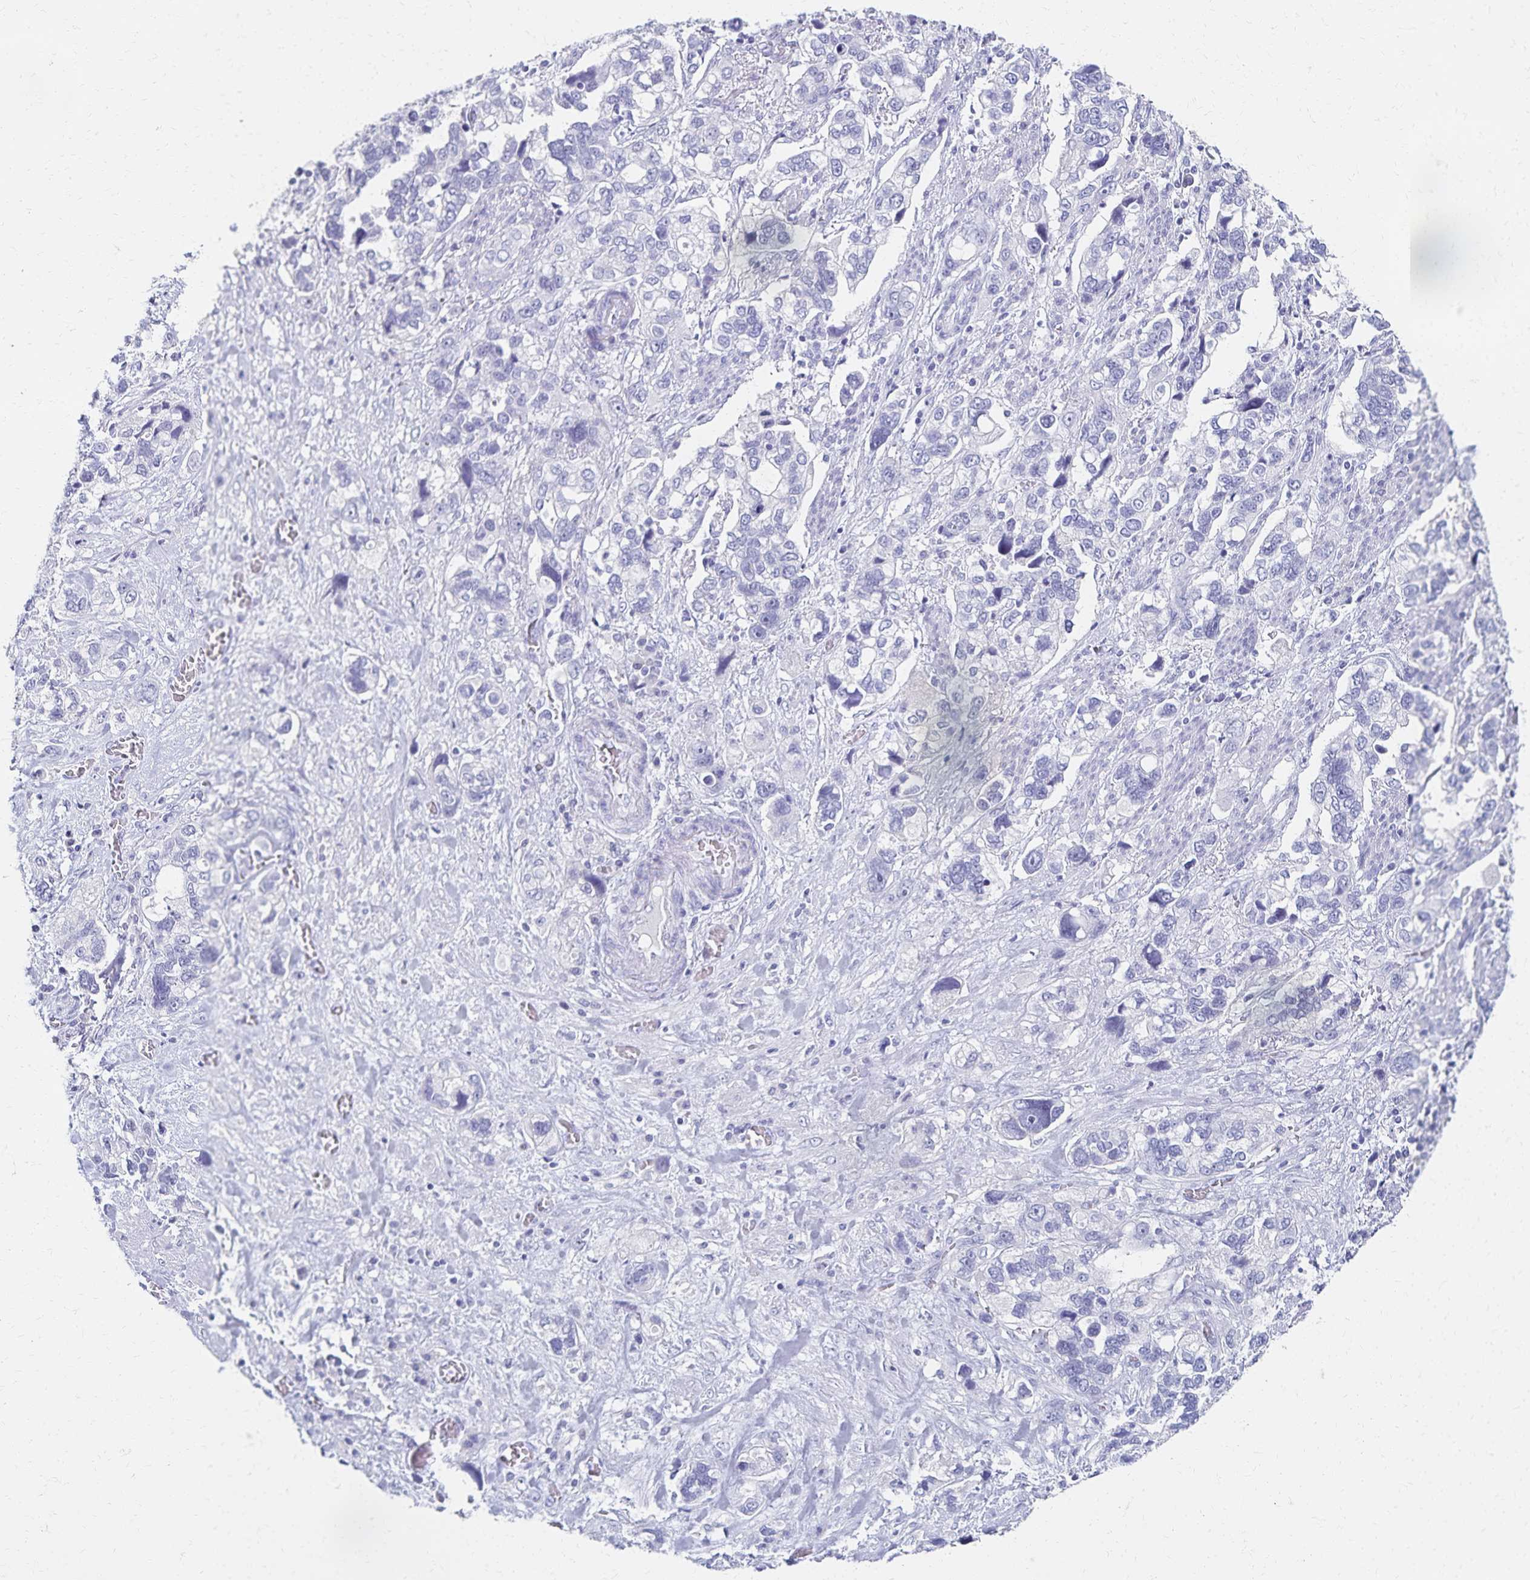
{"staining": {"intensity": "negative", "quantity": "none", "location": "none"}, "tissue": "stomach cancer", "cell_type": "Tumor cells", "image_type": "cancer", "snomed": [{"axis": "morphology", "description": "Adenocarcinoma, NOS"}, {"axis": "topography", "description": "Stomach, upper"}], "caption": "Protein analysis of adenocarcinoma (stomach) displays no significant staining in tumor cells.", "gene": "C2orf50", "patient": {"sex": "female", "age": 81}}